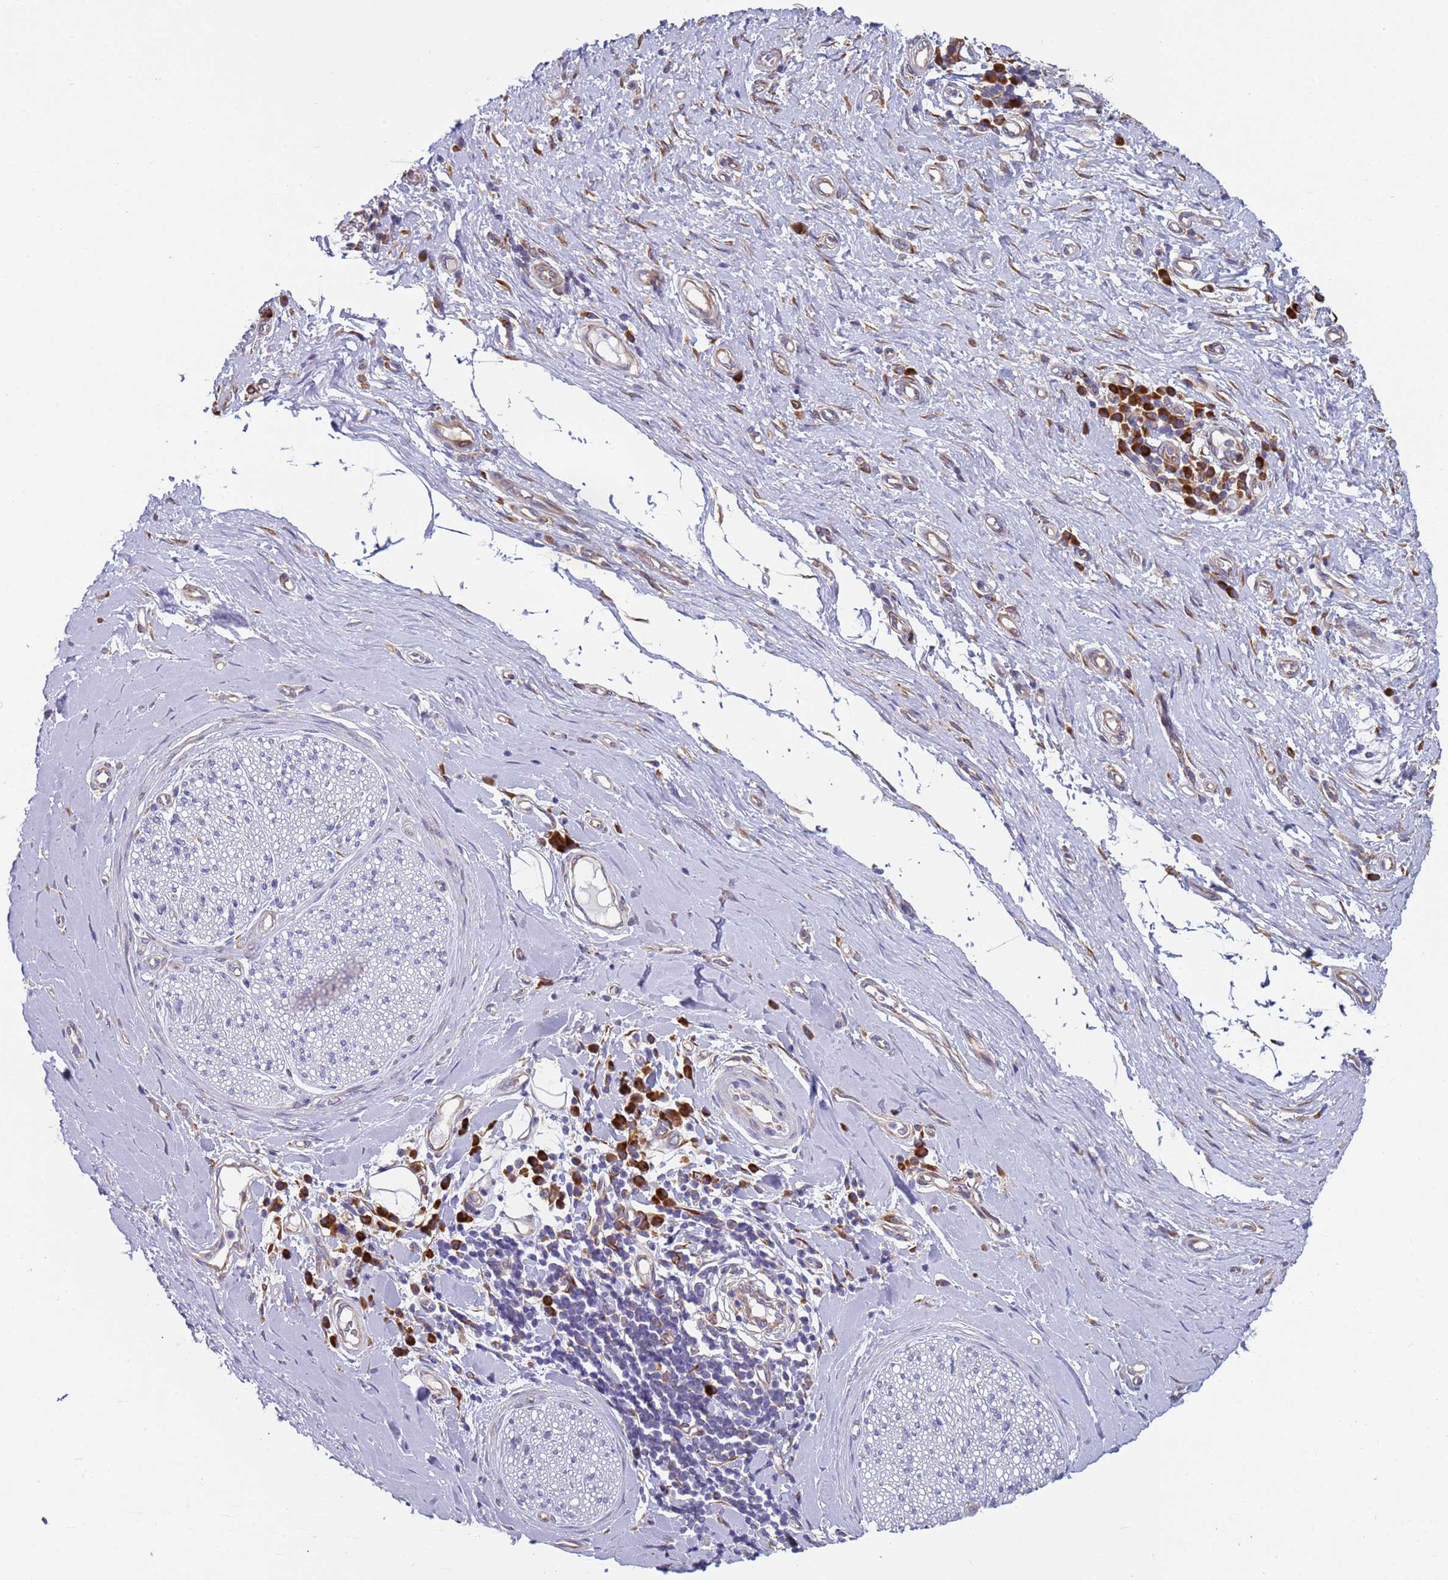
{"staining": {"intensity": "negative", "quantity": "none", "location": "none"}, "tissue": "adipose tissue", "cell_type": "Adipocytes", "image_type": "normal", "snomed": [{"axis": "morphology", "description": "Normal tissue, NOS"}, {"axis": "morphology", "description": "Adenocarcinoma, NOS"}, {"axis": "topography", "description": "Esophagus"}, {"axis": "topography", "description": "Stomach, upper"}, {"axis": "topography", "description": "Peripheral nerve tissue"}], "caption": "The photomicrograph displays no significant expression in adipocytes of adipose tissue. (Immunohistochemistry, brightfield microscopy, high magnification).", "gene": "ENSG00000286098", "patient": {"sex": "male", "age": 62}}